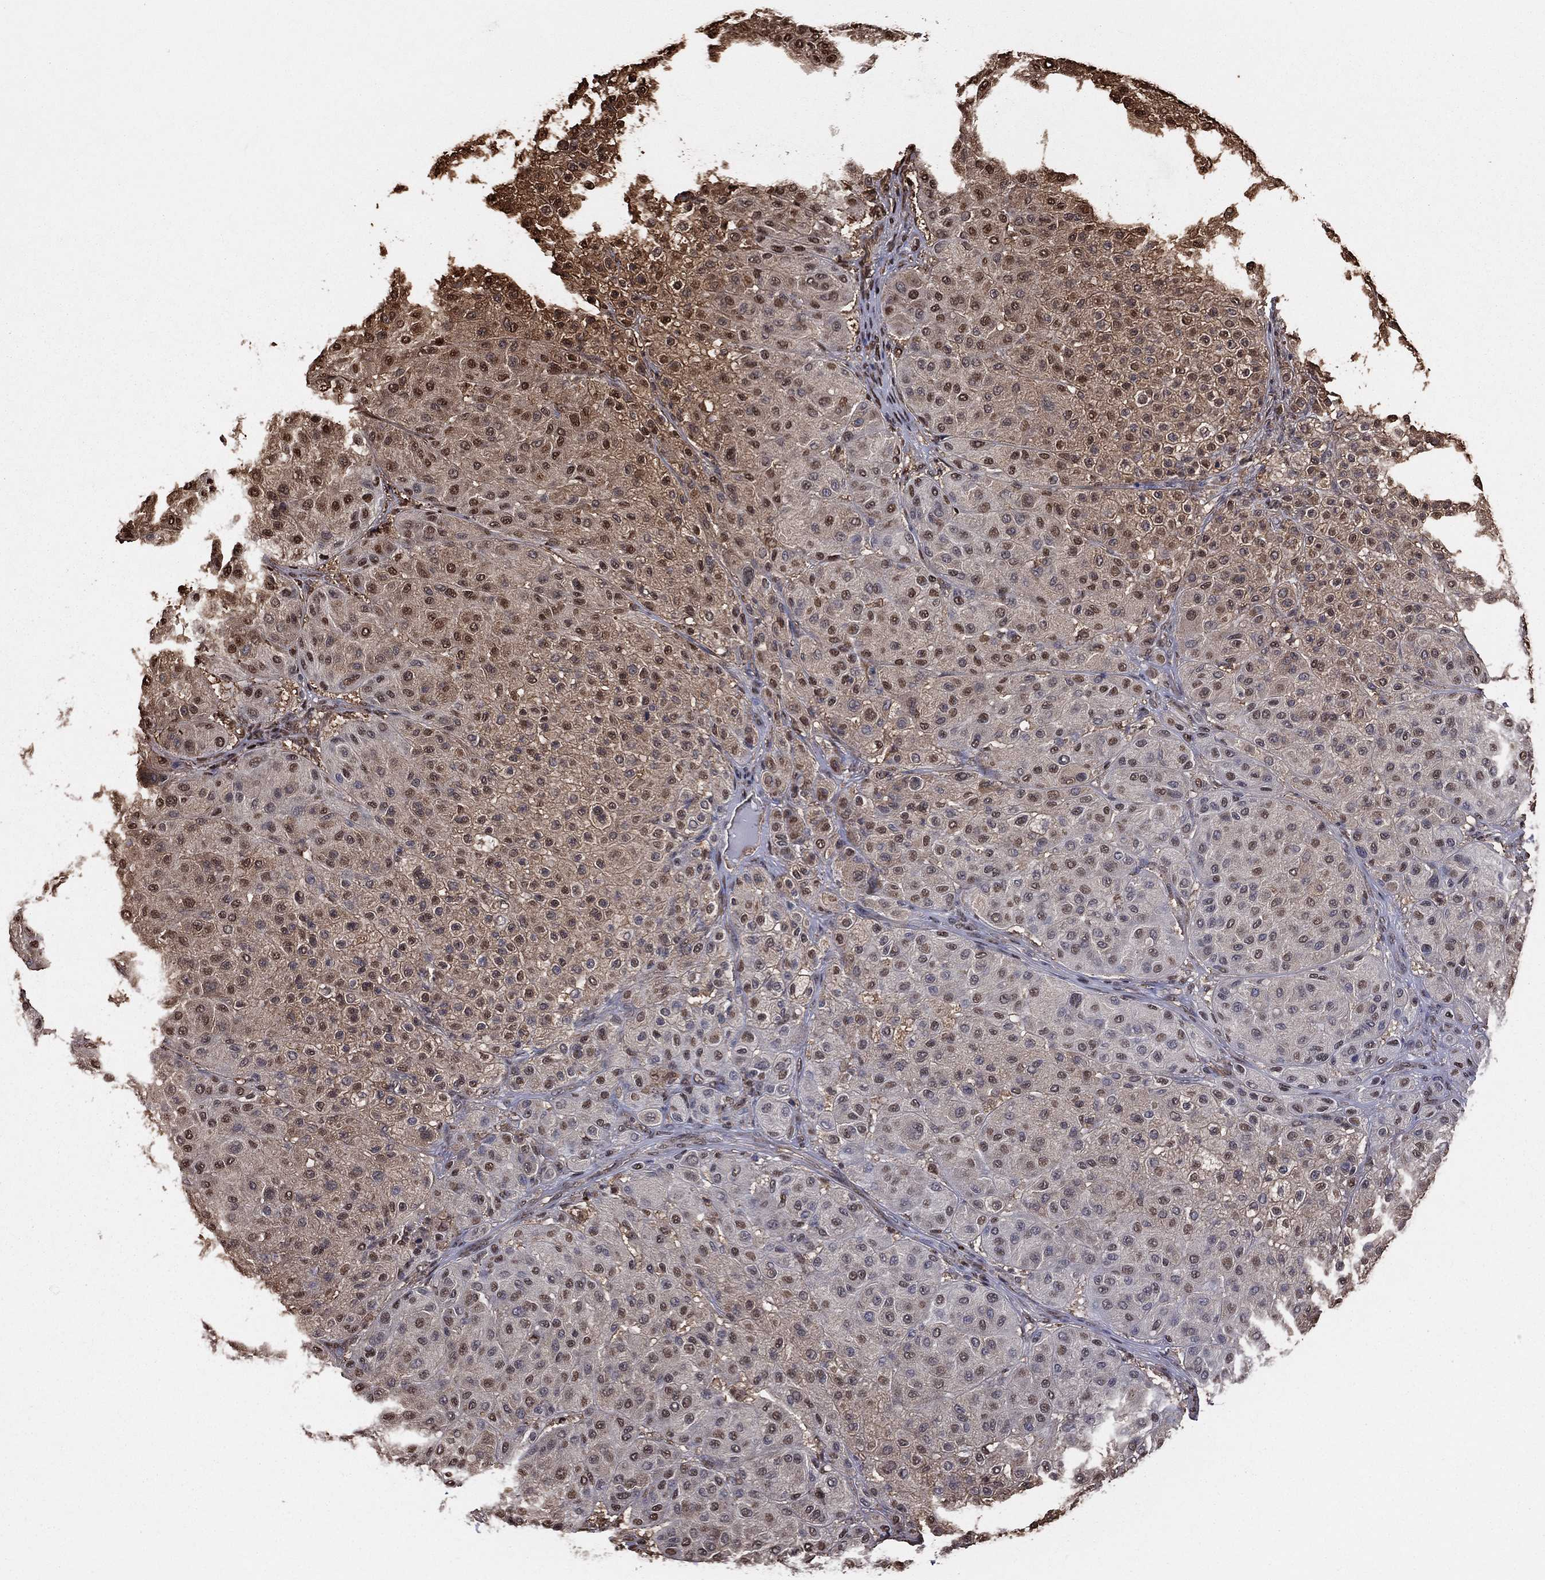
{"staining": {"intensity": "moderate", "quantity": "25%-75%", "location": "cytoplasmic/membranous,nuclear"}, "tissue": "melanoma", "cell_type": "Tumor cells", "image_type": "cancer", "snomed": [{"axis": "morphology", "description": "Malignant melanoma, Metastatic site"}, {"axis": "topography", "description": "Smooth muscle"}], "caption": "Immunohistochemical staining of malignant melanoma (metastatic site) shows medium levels of moderate cytoplasmic/membranous and nuclear expression in about 25%-75% of tumor cells. The staining is performed using DAB (3,3'-diaminobenzidine) brown chromogen to label protein expression. The nuclei are counter-stained blue using hematoxylin.", "gene": "GAPDH", "patient": {"sex": "male", "age": 41}}